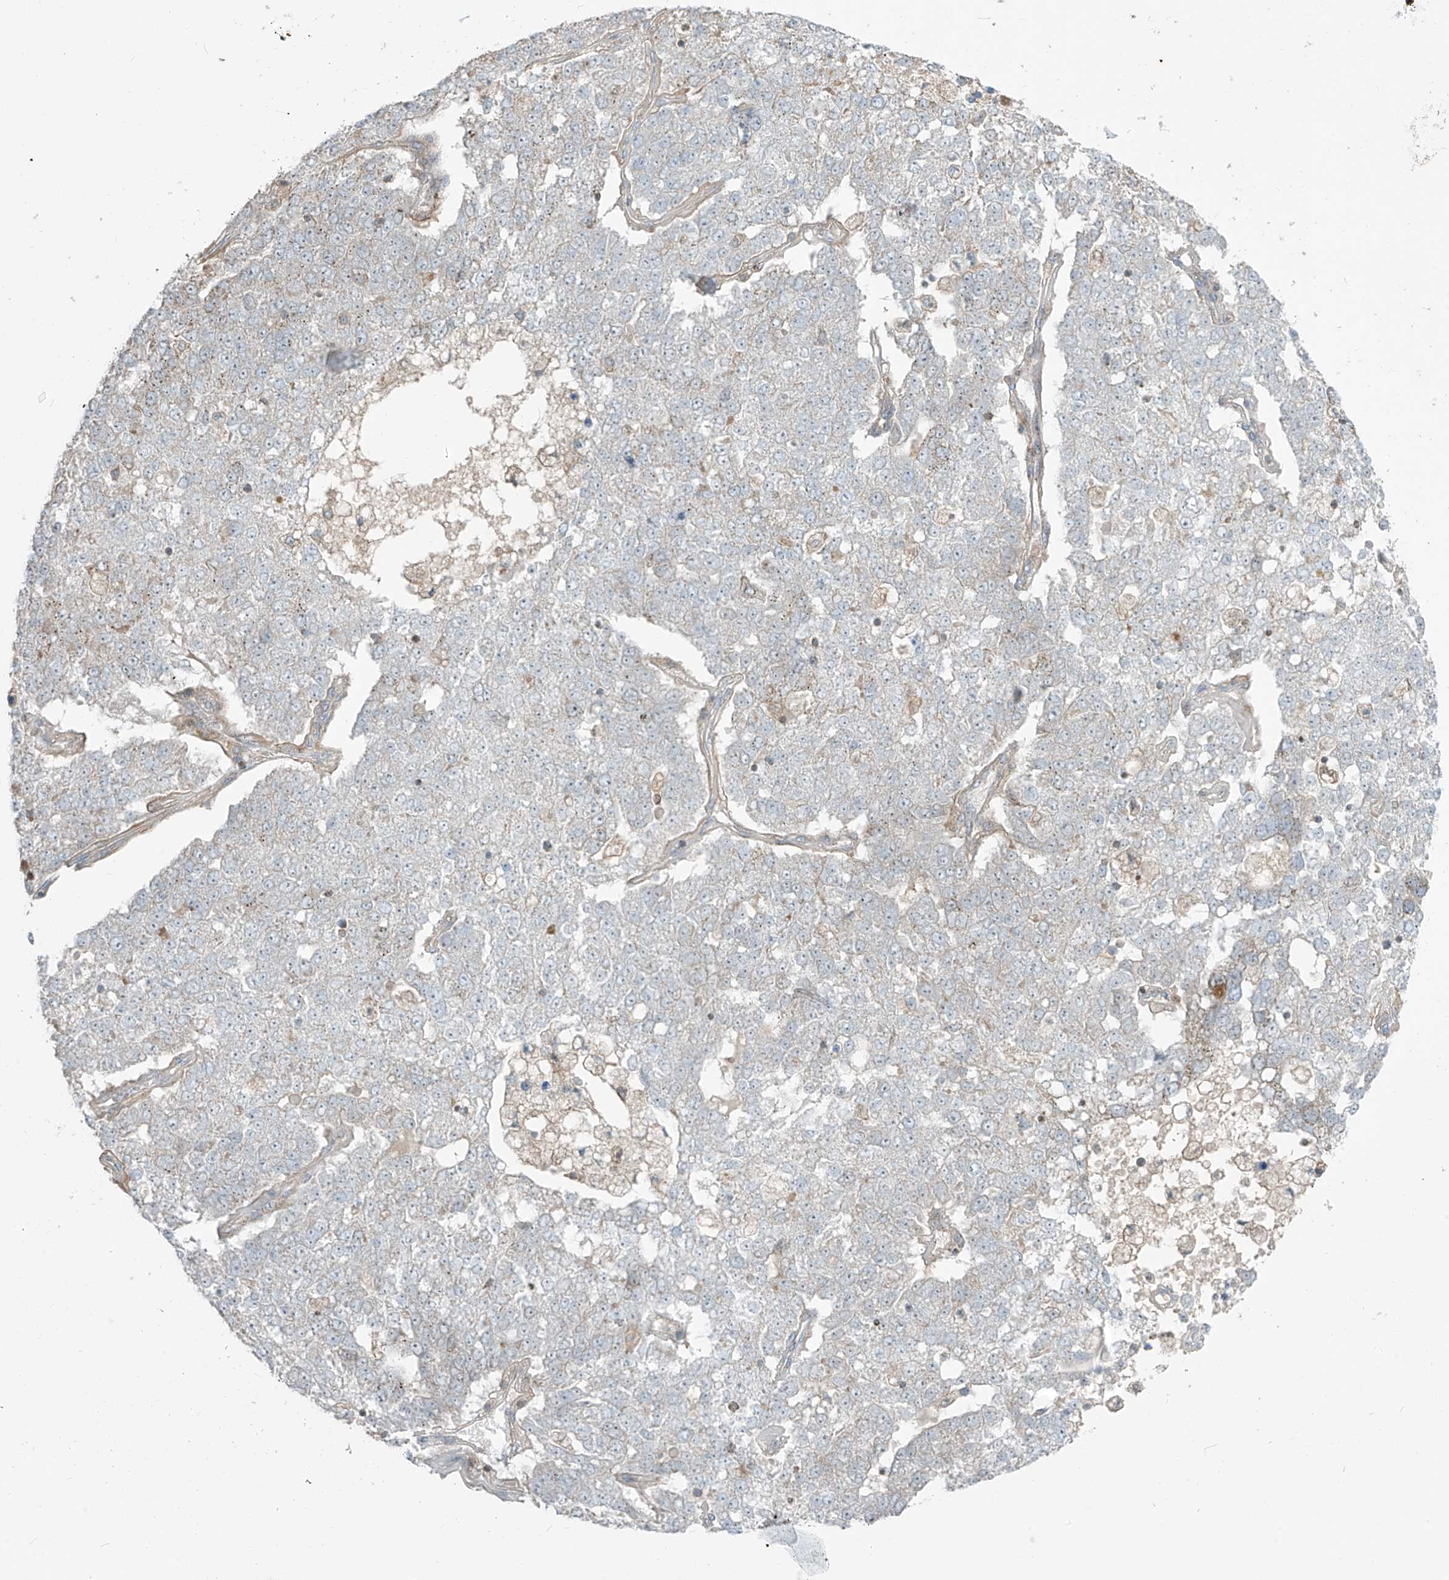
{"staining": {"intensity": "weak", "quantity": "<25%", "location": "cytoplasmic/membranous"}, "tissue": "pancreatic cancer", "cell_type": "Tumor cells", "image_type": "cancer", "snomed": [{"axis": "morphology", "description": "Adenocarcinoma, NOS"}, {"axis": "topography", "description": "Pancreas"}], "caption": "Micrograph shows no protein staining in tumor cells of adenocarcinoma (pancreatic) tissue. The staining was performed using DAB to visualize the protein expression in brown, while the nuclei were stained in blue with hematoxylin (Magnification: 20x).", "gene": "PARVG", "patient": {"sex": "female", "age": 61}}